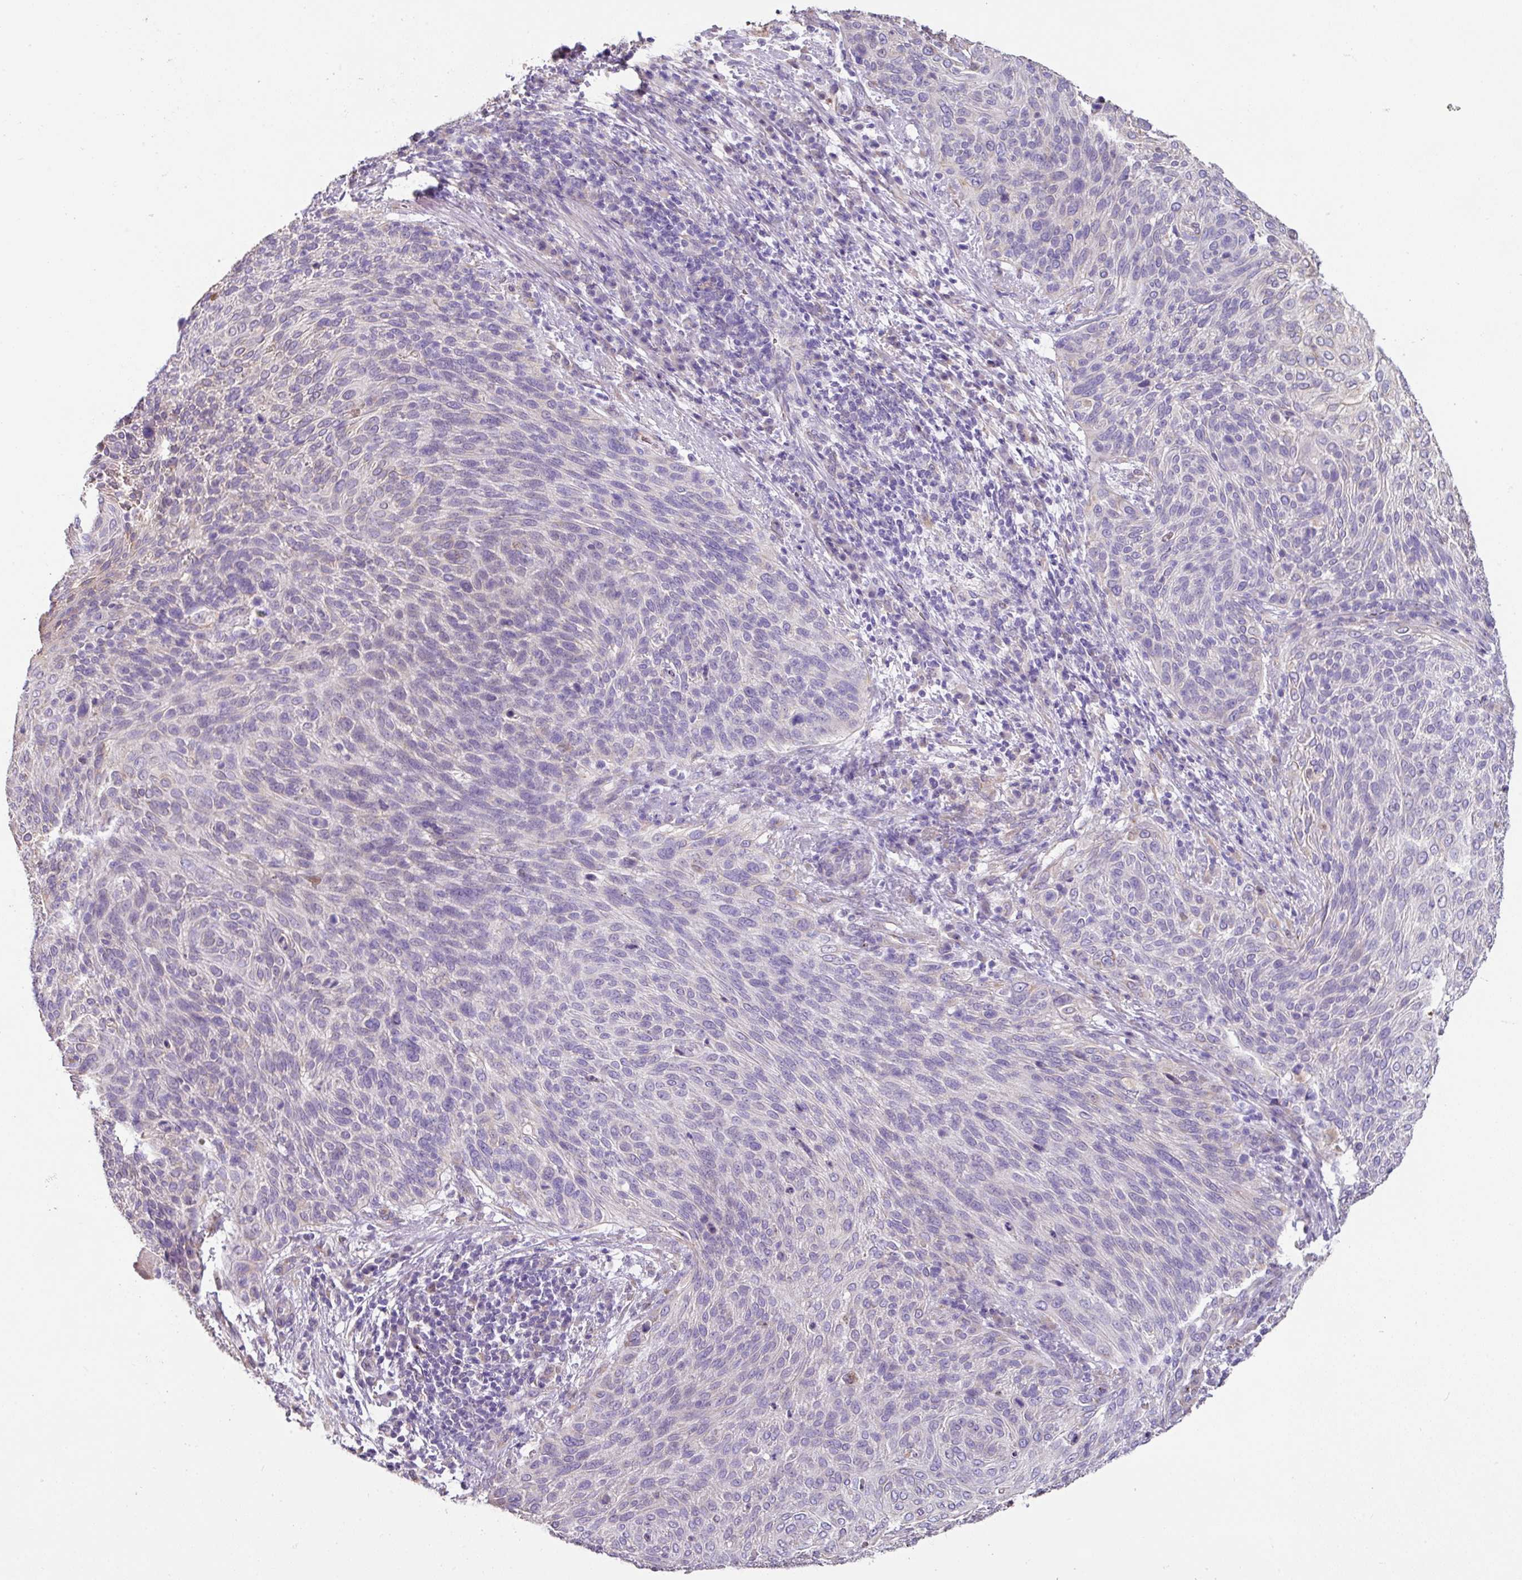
{"staining": {"intensity": "negative", "quantity": "none", "location": "none"}, "tissue": "cervical cancer", "cell_type": "Tumor cells", "image_type": "cancer", "snomed": [{"axis": "morphology", "description": "Squamous cell carcinoma, NOS"}, {"axis": "topography", "description": "Cervix"}], "caption": "Image shows no protein positivity in tumor cells of cervical cancer tissue.", "gene": "ZG16", "patient": {"sex": "female", "age": 31}}